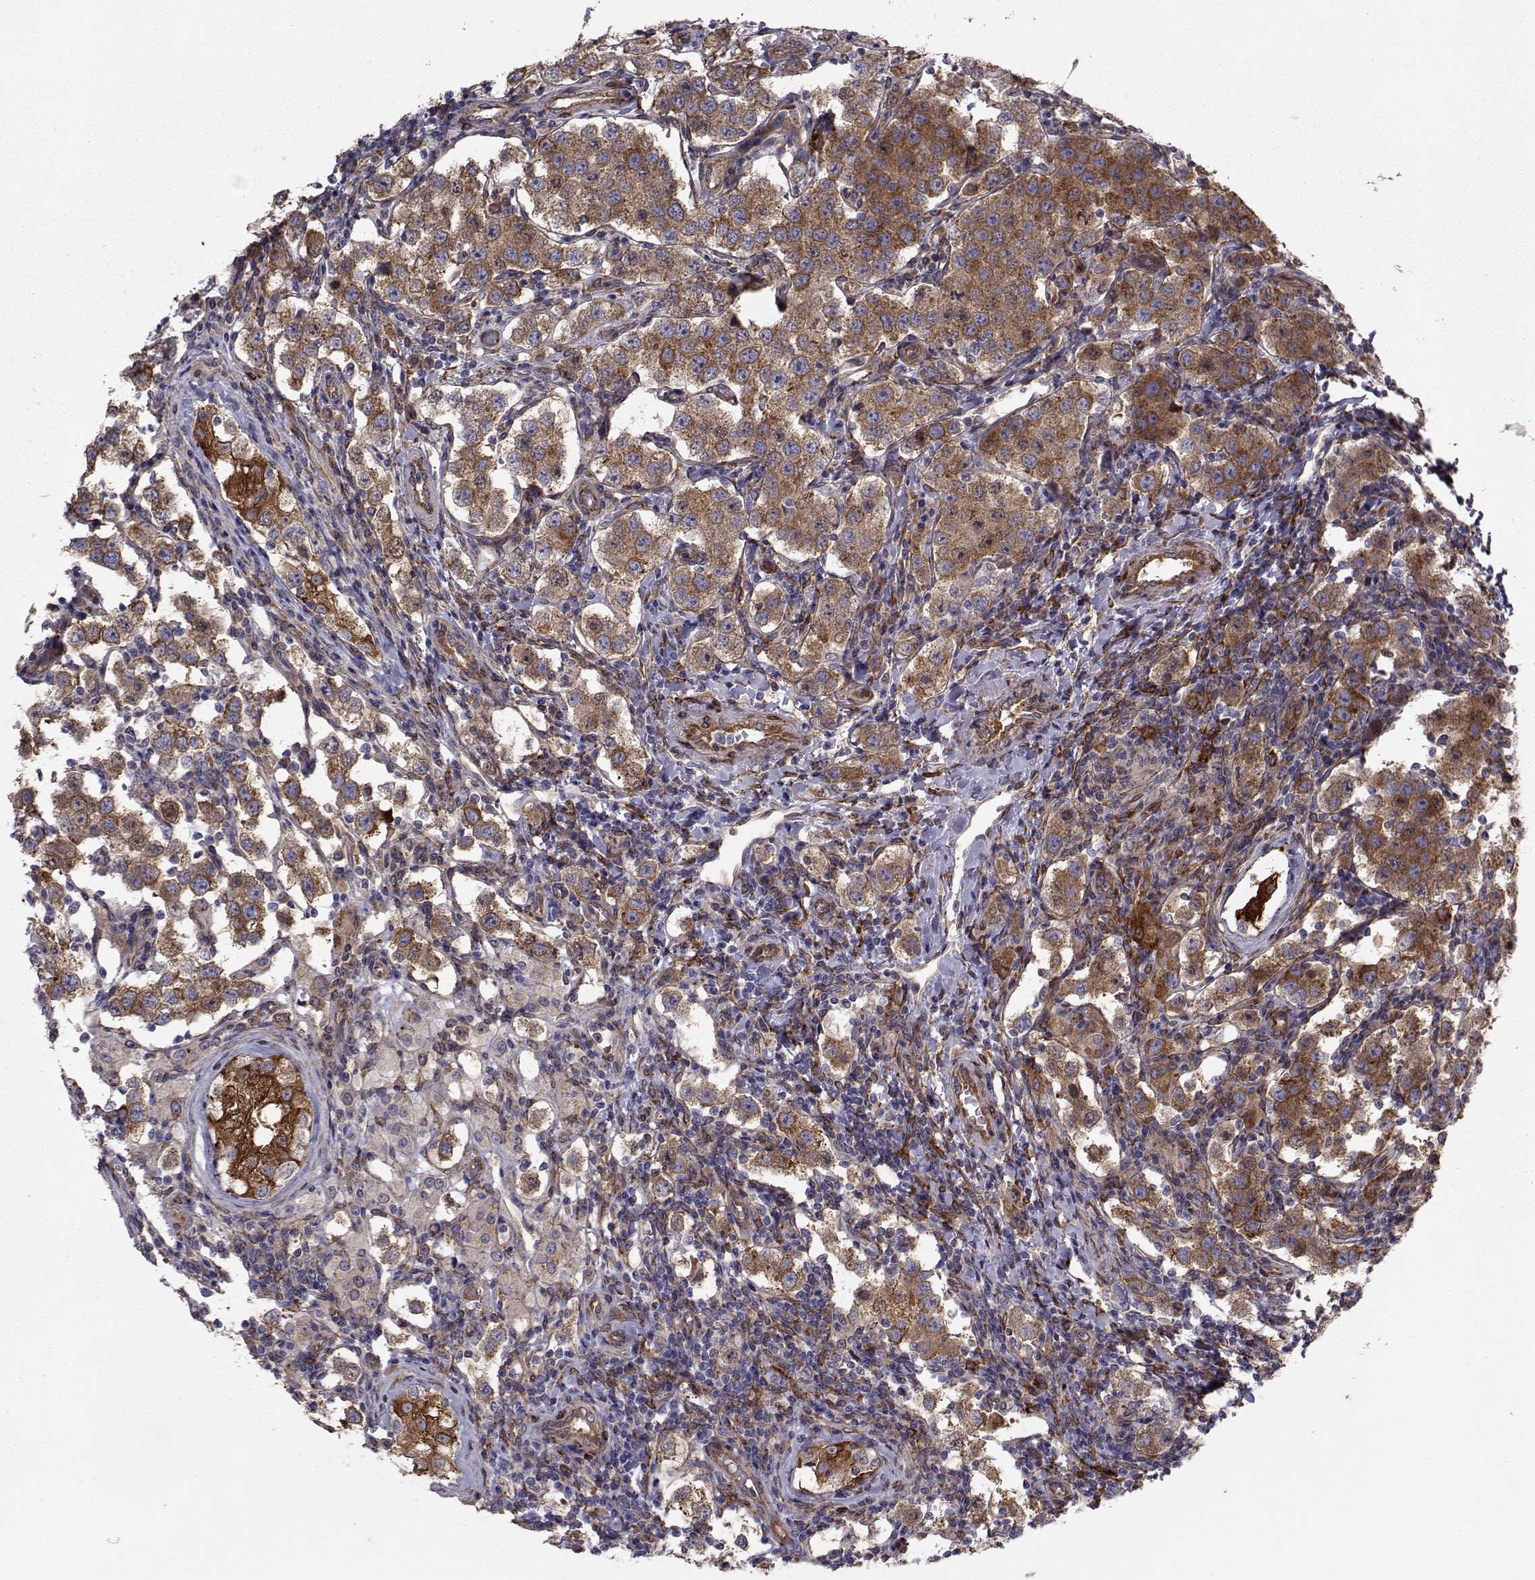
{"staining": {"intensity": "strong", "quantity": ">75%", "location": "cytoplasmic/membranous"}, "tissue": "testis cancer", "cell_type": "Tumor cells", "image_type": "cancer", "snomed": [{"axis": "morphology", "description": "Seminoma, NOS"}, {"axis": "topography", "description": "Testis"}], "caption": "Testis seminoma was stained to show a protein in brown. There is high levels of strong cytoplasmic/membranous staining in approximately >75% of tumor cells. The staining was performed using DAB (3,3'-diaminobenzidine) to visualize the protein expression in brown, while the nuclei were stained in blue with hematoxylin (Magnification: 20x).", "gene": "TRIP10", "patient": {"sex": "male", "age": 37}}